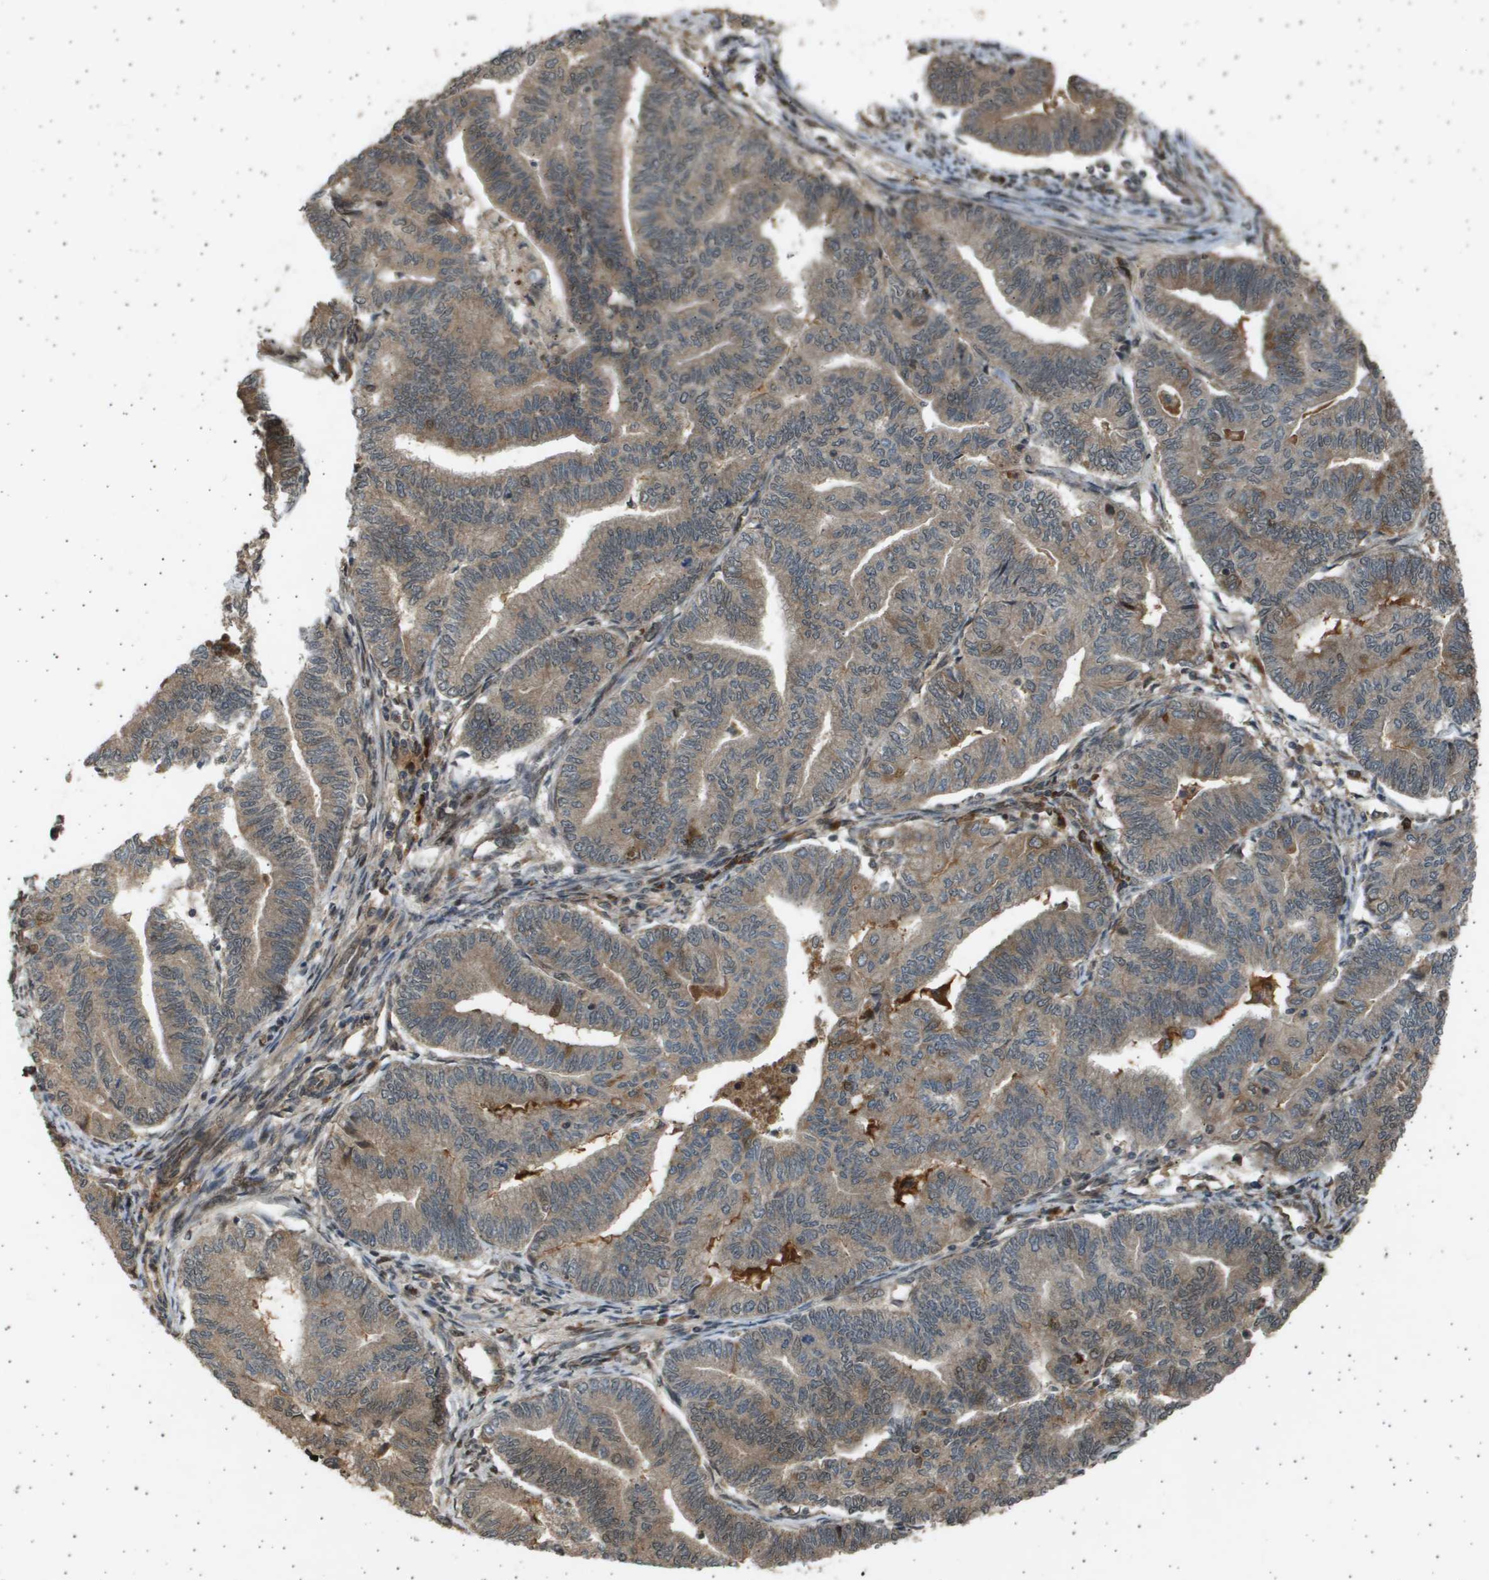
{"staining": {"intensity": "moderate", "quantity": ">75%", "location": "cytoplasmic/membranous,nuclear"}, "tissue": "endometrial cancer", "cell_type": "Tumor cells", "image_type": "cancer", "snomed": [{"axis": "morphology", "description": "Adenocarcinoma, NOS"}, {"axis": "topography", "description": "Endometrium"}], "caption": "Tumor cells display medium levels of moderate cytoplasmic/membranous and nuclear positivity in approximately >75% of cells in adenocarcinoma (endometrial).", "gene": "TNRC6A", "patient": {"sex": "female", "age": 79}}